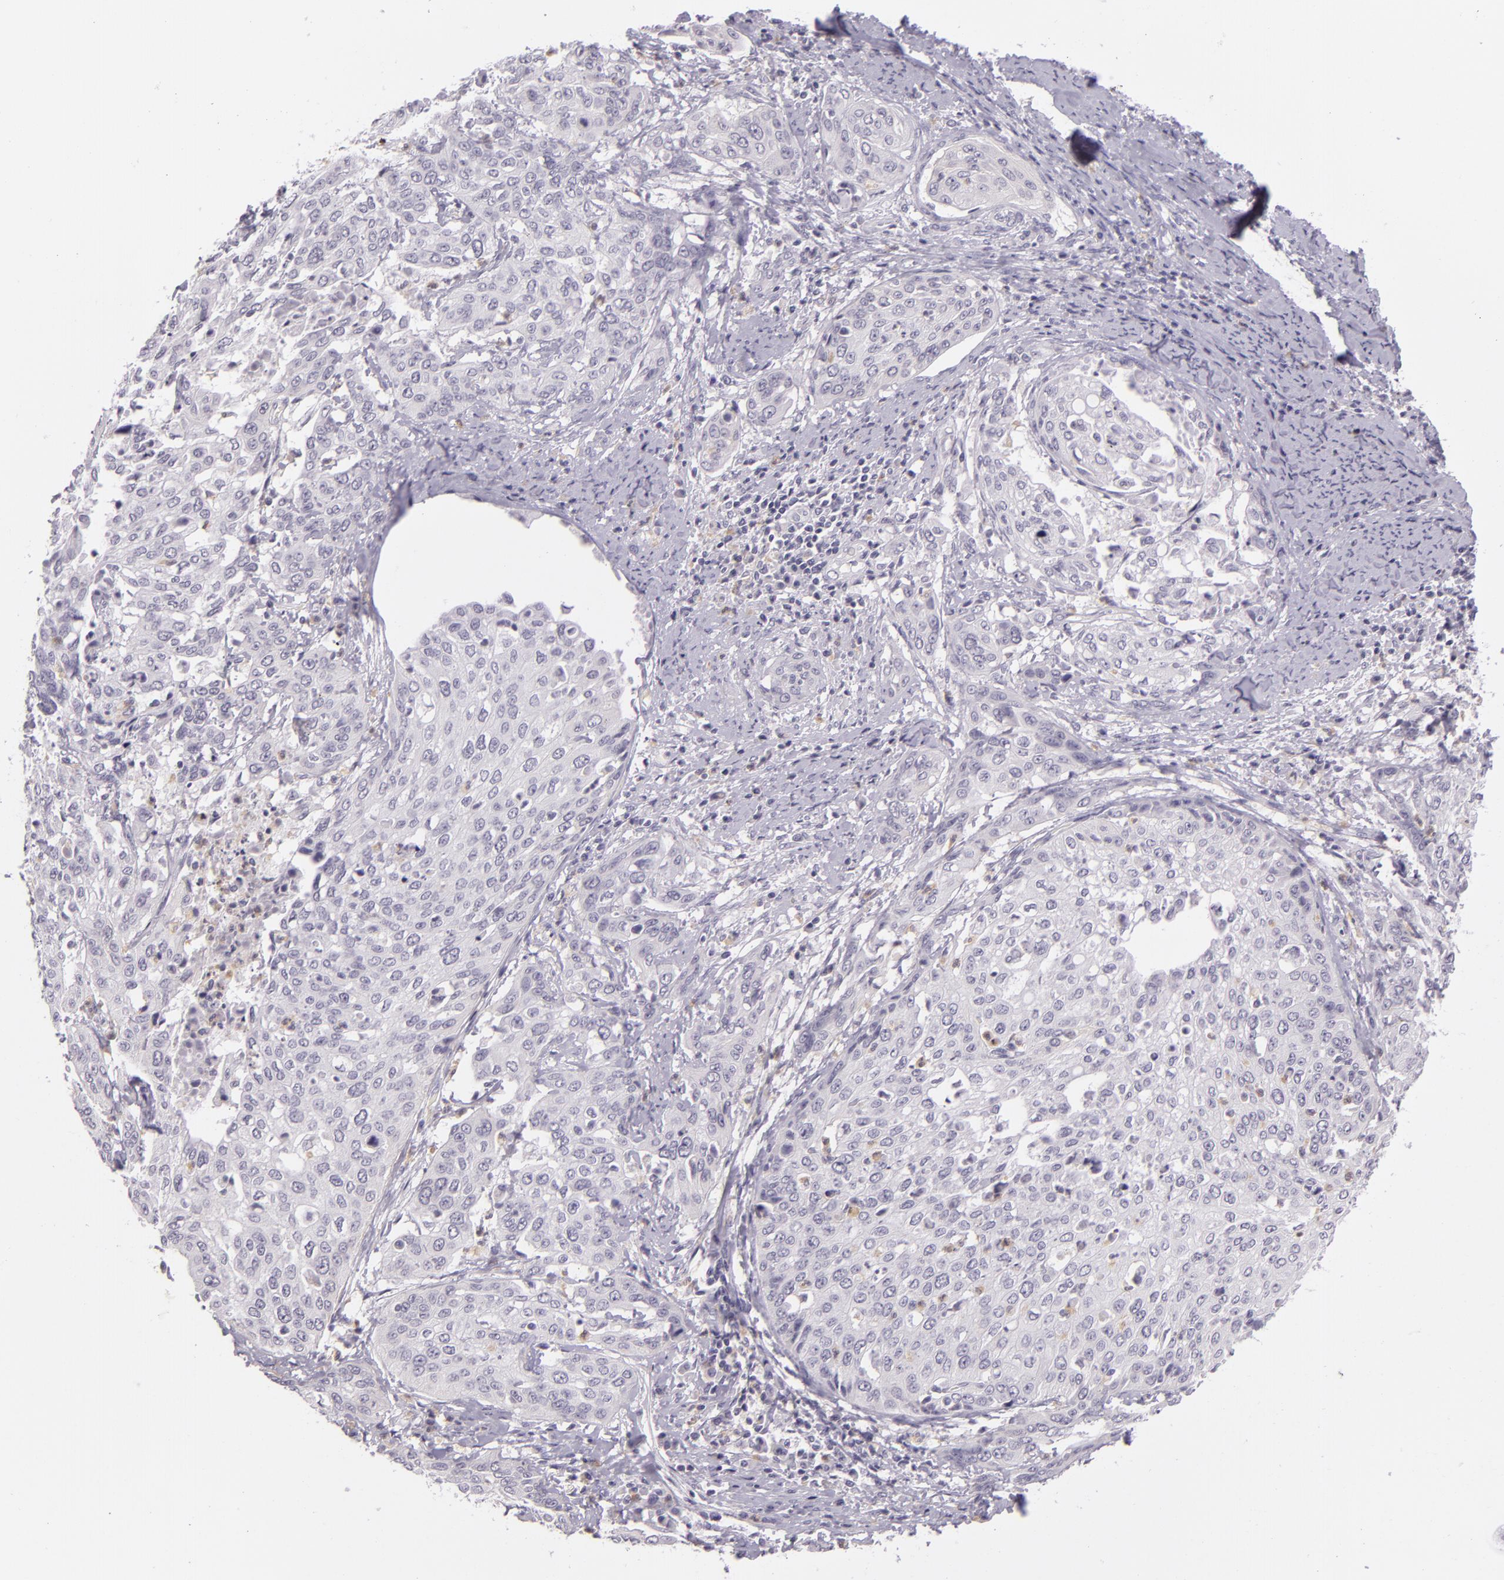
{"staining": {"intensity": "negative", "quantity": "none", "location": "none"}, "tissue": "cervical cancer", "cell_type": "Tumor cells", "image_type": "cancer", "snomed": [{"axis": "morphology", "description": "Squamous cell carcinoma, NOS"}, {"axis": "topography", "description": "Cervix"}], "caption": "Immunohistochemistry (IHC) histopathology image of human cervical squamous cell carcinoma stained for a protein (brown), which demonstrates no staining in tumor cells.", "gene": "CBS", "patient": {"sex": "female", "age": 41}}